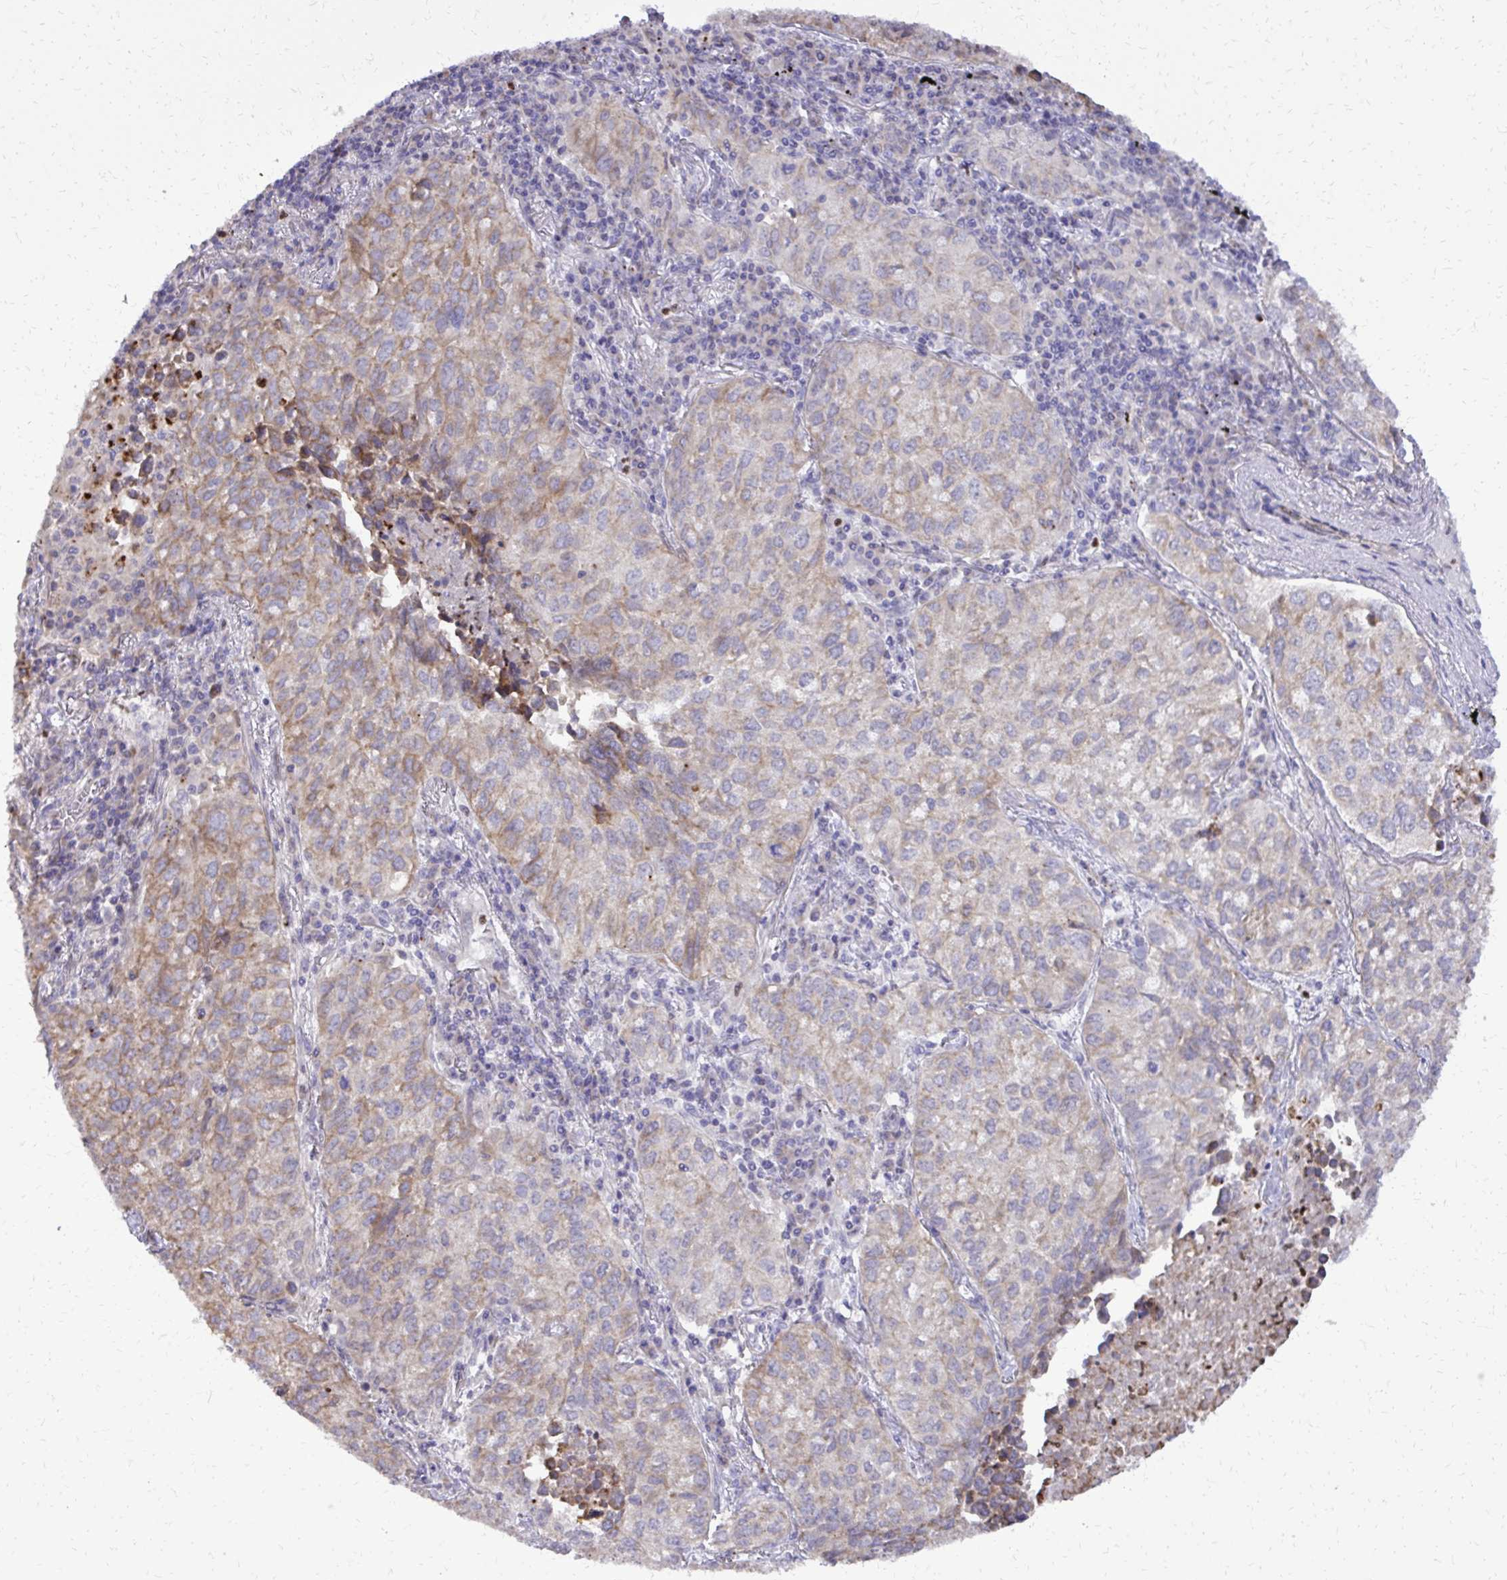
{"staining": {"intensity": "weak", "quantity": "25%-75%", "location": "cytoplasmic/membranous"}, "tissue": "lung cancer", "cell_type": "Tumor cells", "image_type": "cancer", "snomed": [{"axis": "morphology", "description": "Adenocarcinoma, NOS"}, {"axis": "topography", "description": "Lung"}], "caption": "Adenocarcinoma (lung) was stained to show a protein in brown. There is low levels of weak cytoplasmic/membranous positivity in about 25%-75% of tumor cells.", "gene": "ABCC3", "patient": {"sex": "female", "age": 50}}